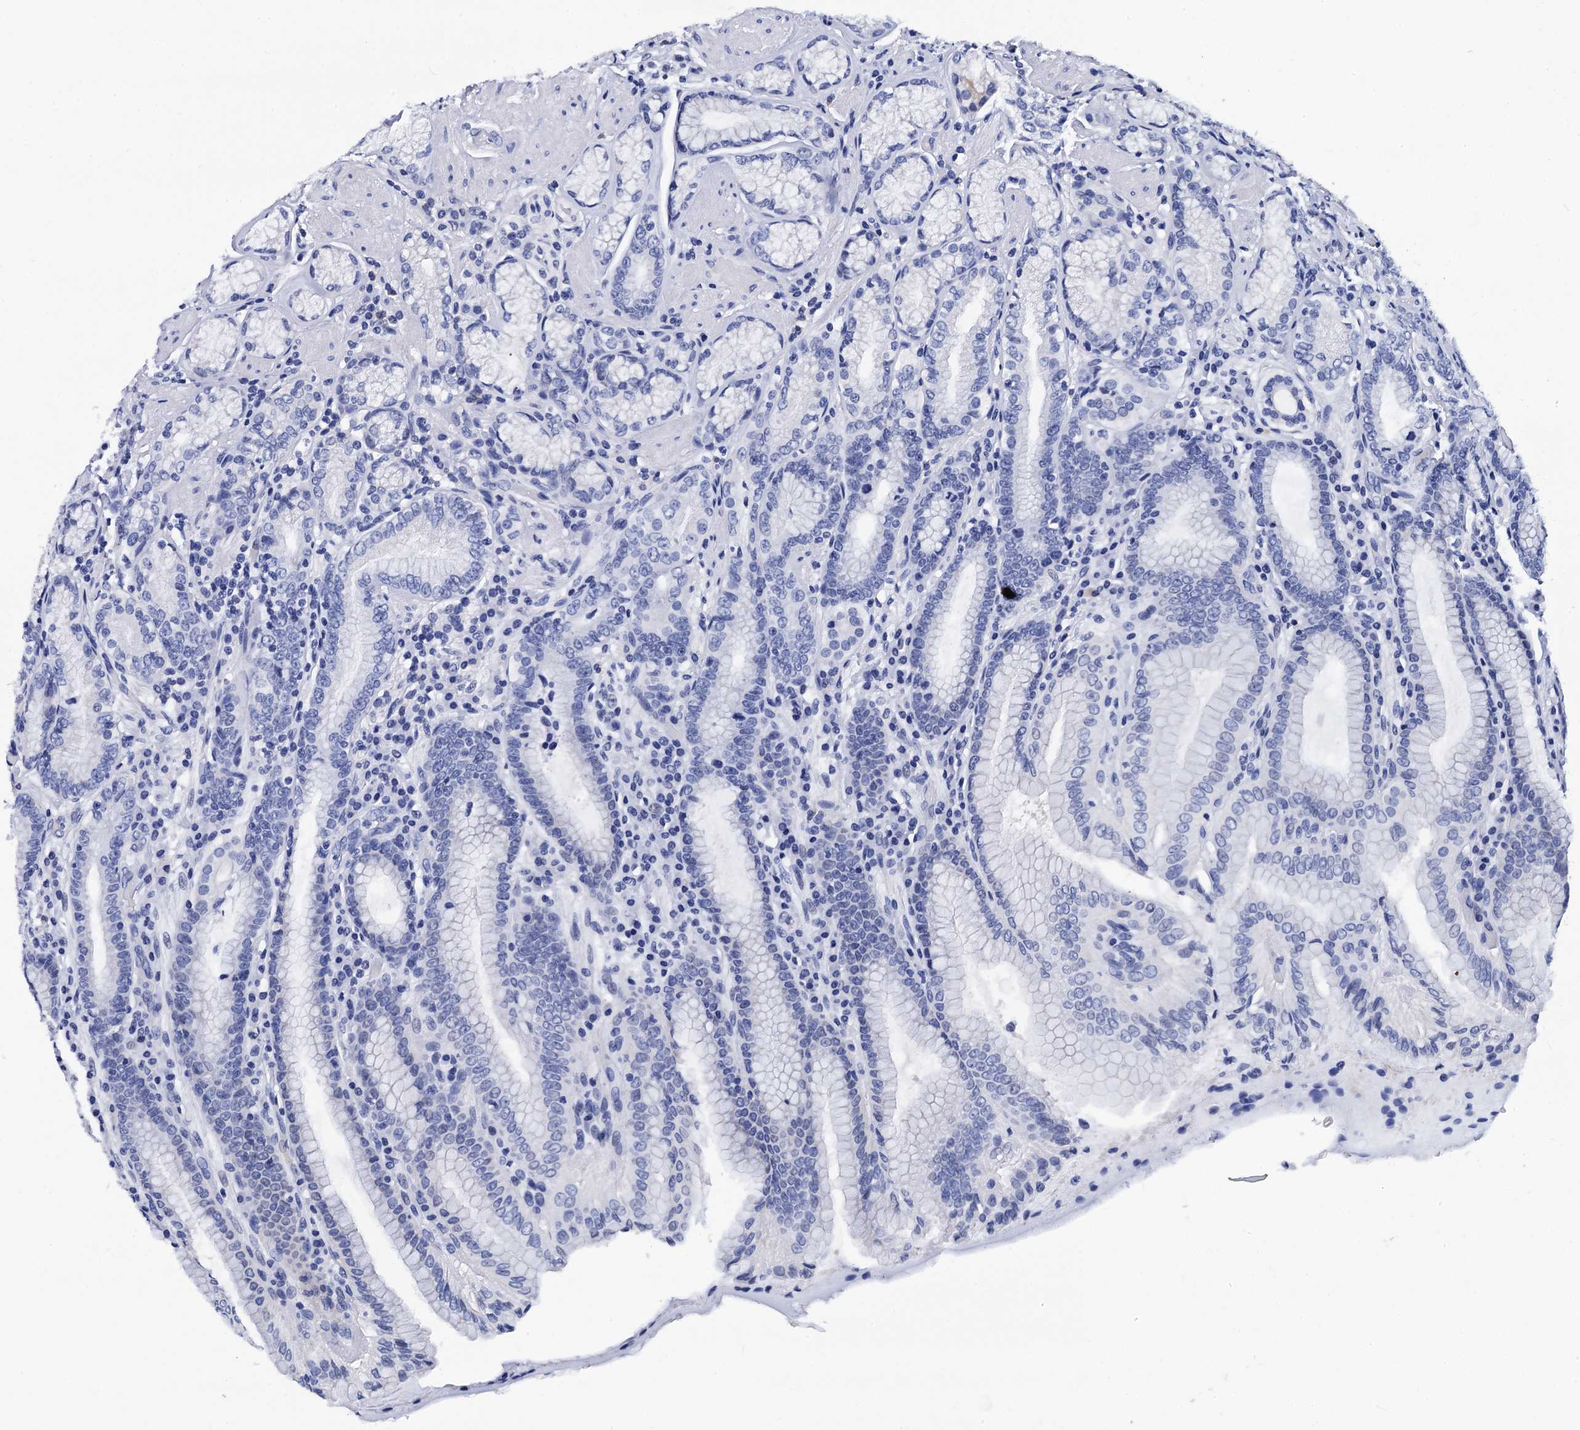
{"staining": {"intensity": "negative", "quantity": "none", "location": "none"}, "tissue": "stomach", "cell_type": "Glandular cells", "image_type": "normal", "snomed": [{"axis": "morphology", "description": "Normal tissue, NOS"}, {"axis": "topography", "description": "Stomach, upper"}, {"axis": "topography", "description": "Stomach, lower"}], "caption": "Immunohistochemical staining of benign human stomach shows no significant expression in glandular cells. Brightfield microscopy of IHC stained with DAB (3,3'-diaminobenzidine) (brown) and hematoxylin (blue), captured at high magnification.", "gene": "LRRC30", "patient": {"sex": "female", "age": 76}}